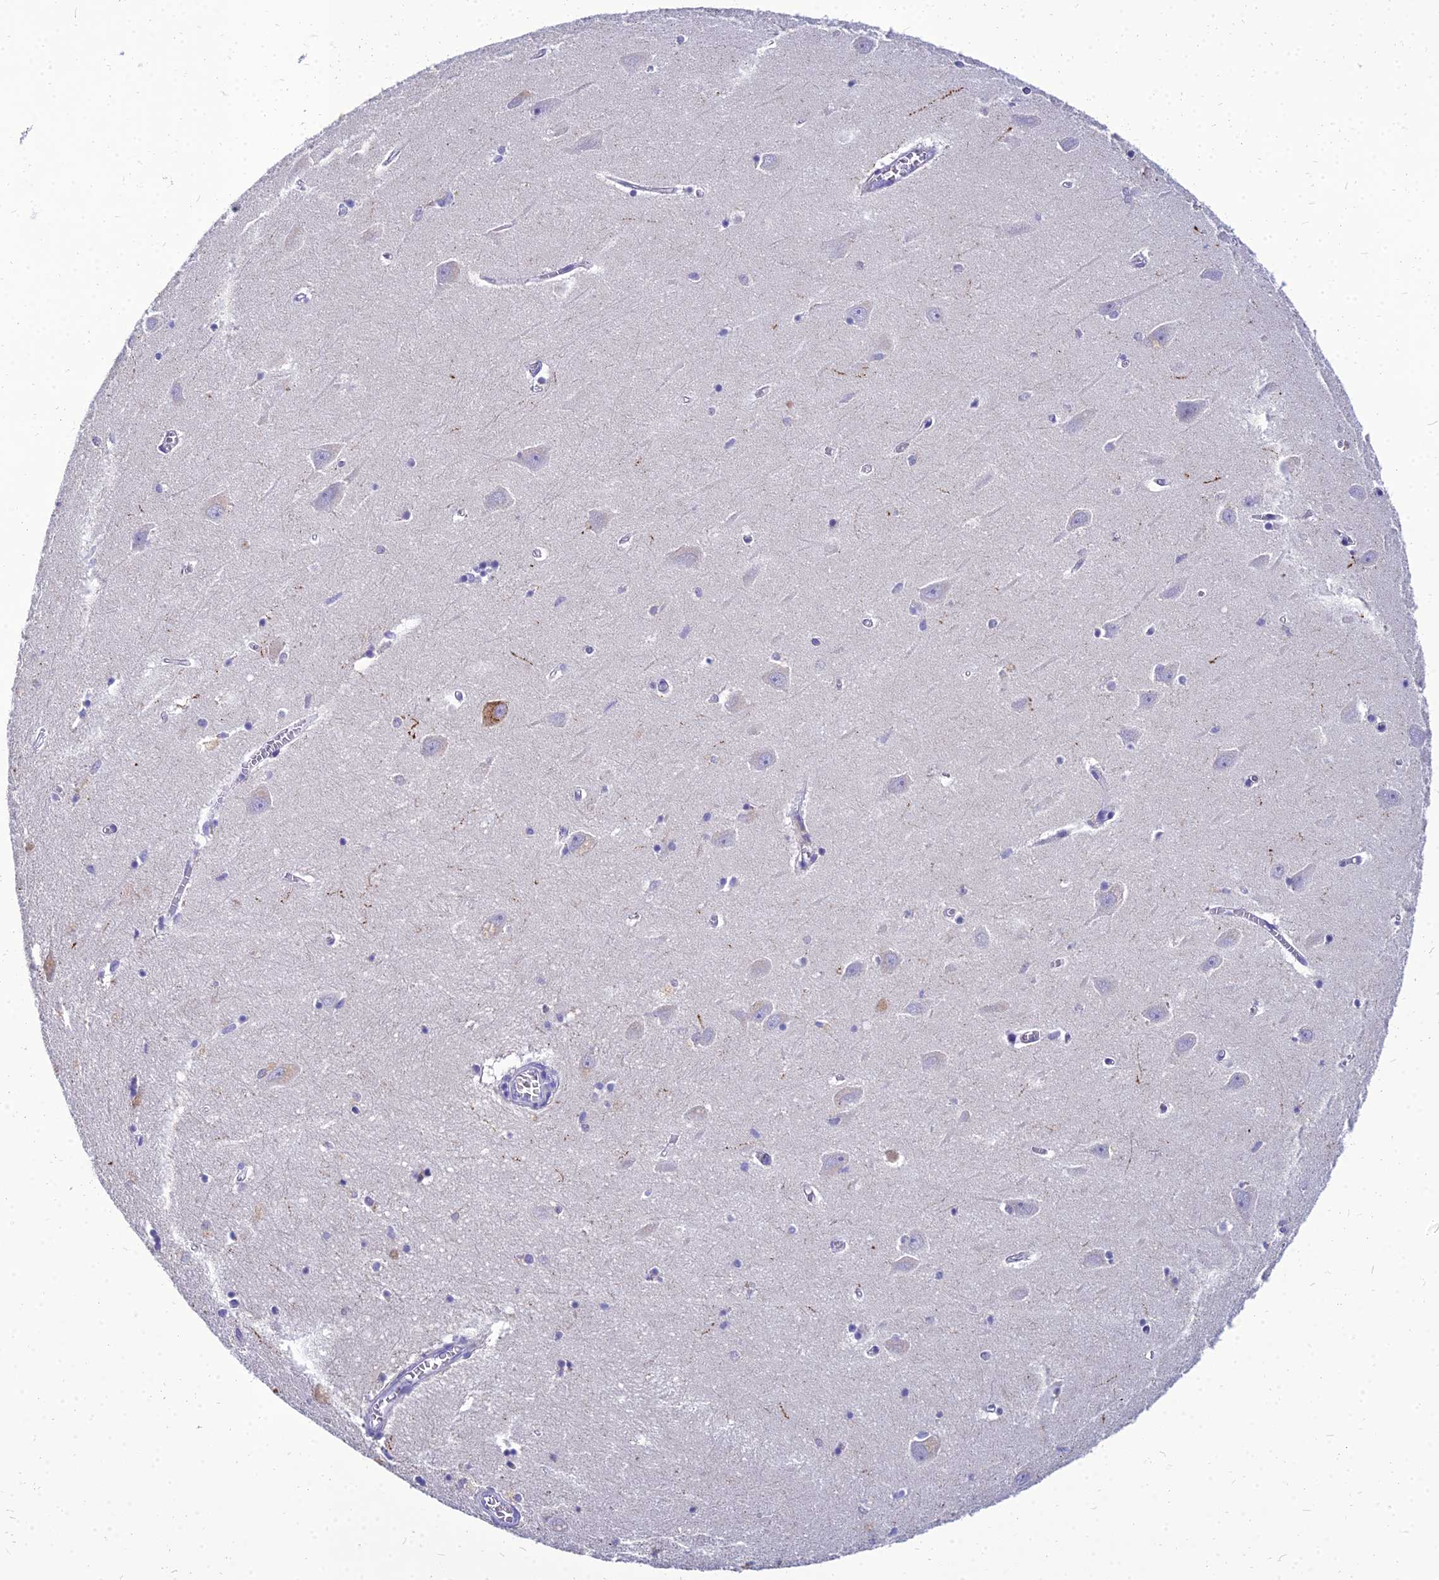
{"staining": {"intensity": "negative", "quantity": "none", "location": "none"}, "tissue": "hippocampus", "cell_type": "Glial cells", "image_type": "normal", "snomed": [{"axis": "morphology", "description": "Normal tissue, NOS"}, {"axis": "topography", "description": "Hippocampus"}], "caption": "Immunohistochemistry (IHC) micrograph of unremarkable hippocampus stained for a protein (brown), which displays no staining in glial cells.", "gene": "NPY", "patient": {"sex": "female", "age": 64}}